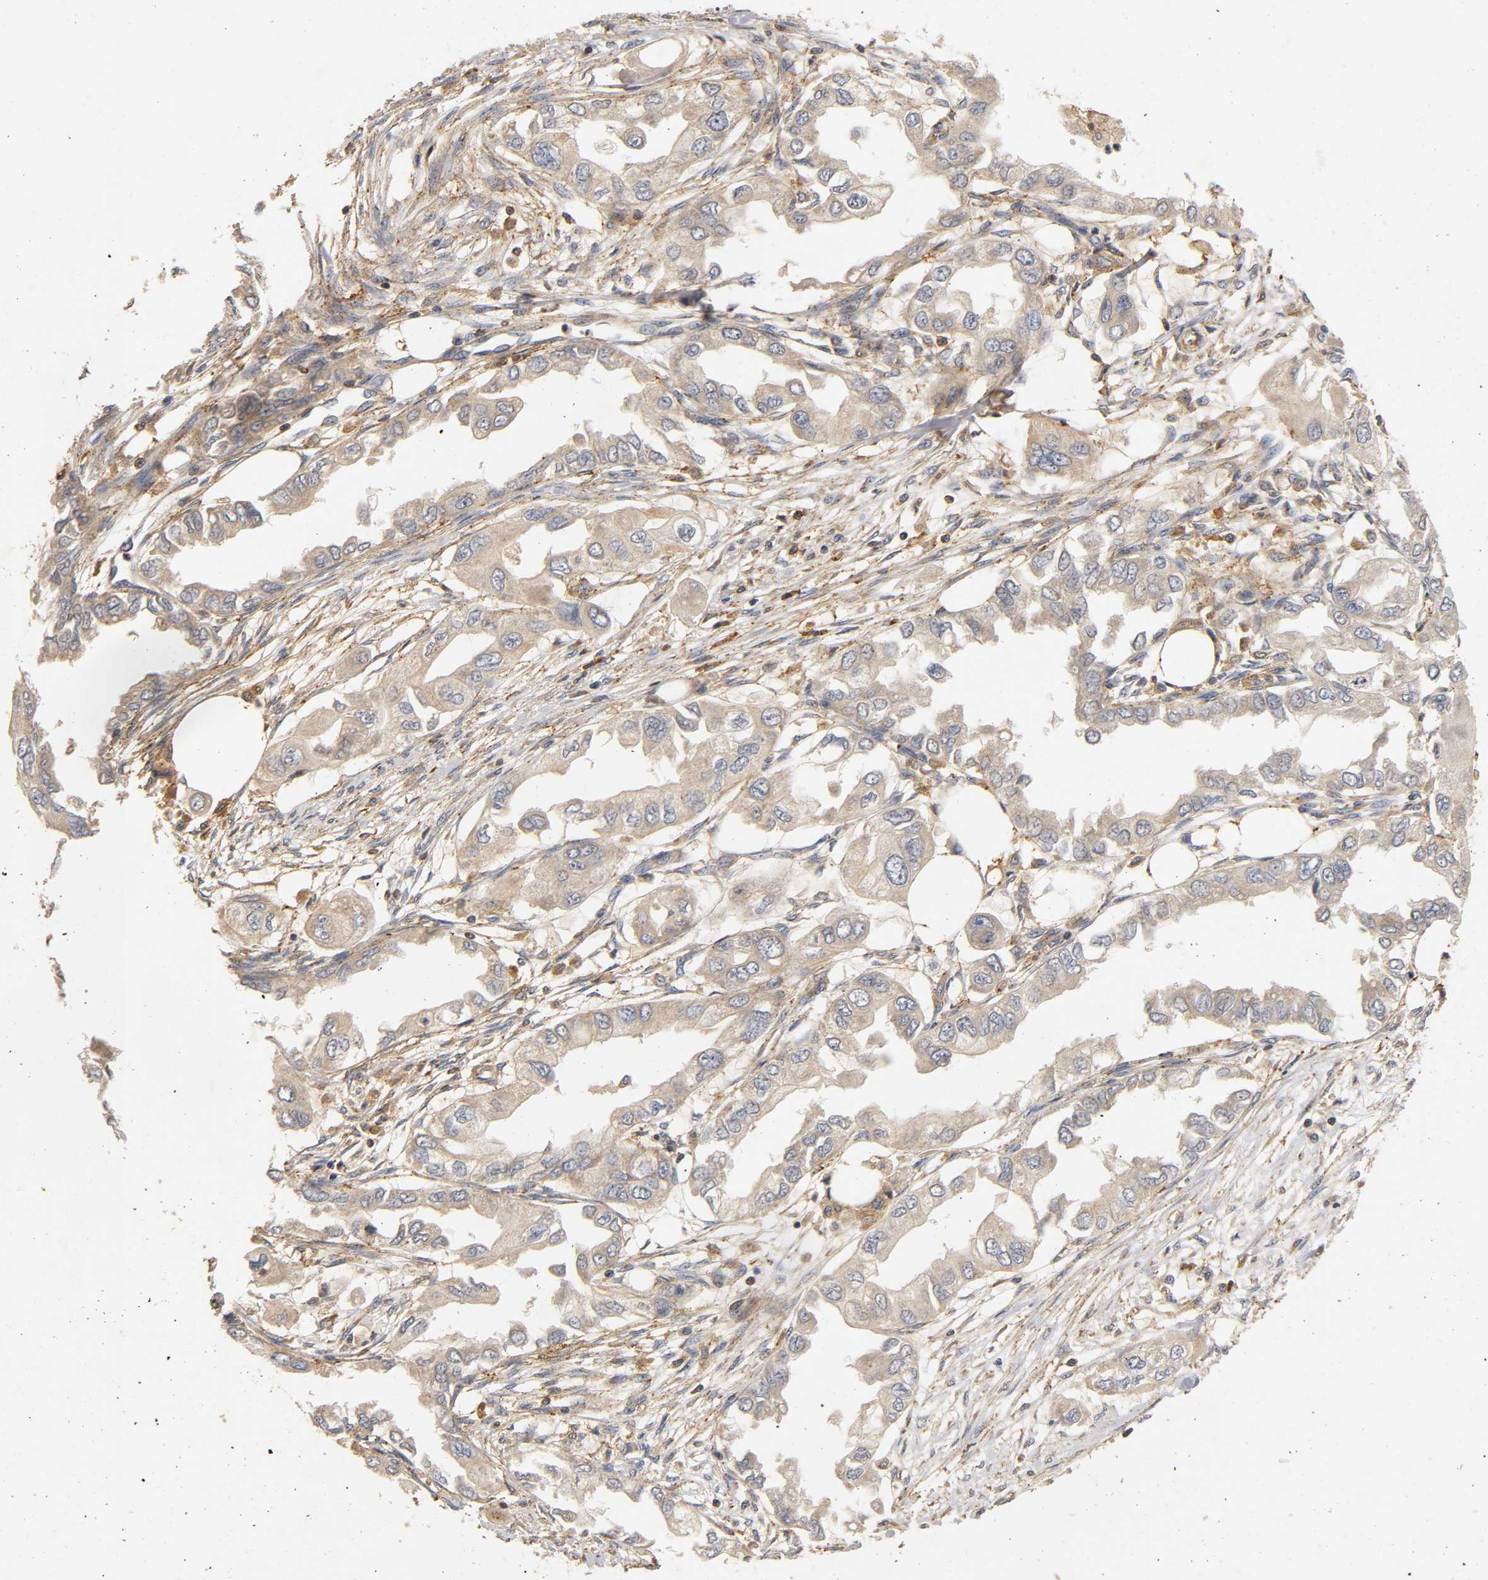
{"staining": {"intensity": "weak", "quantity": ">75%", "location": "cytoplasmic/membranous"}, "tissue": "endometrial cancer", "cell_type": "Tumor cells", "image_type": "cancer", "snomed": [{"axis": "morphology", "description": "Adenocarcinoma, NOS"}, {"axis": "topography", "description": "Endometrium"}], "caption": "The micrograph shows a brown stain indicating the presence of a protein in the cytoplasmic/membranous of tumor cells in endometrial adenocarcinoma.", "gene": "SCAP", "patient": {"sex": "female", "age": 67}}